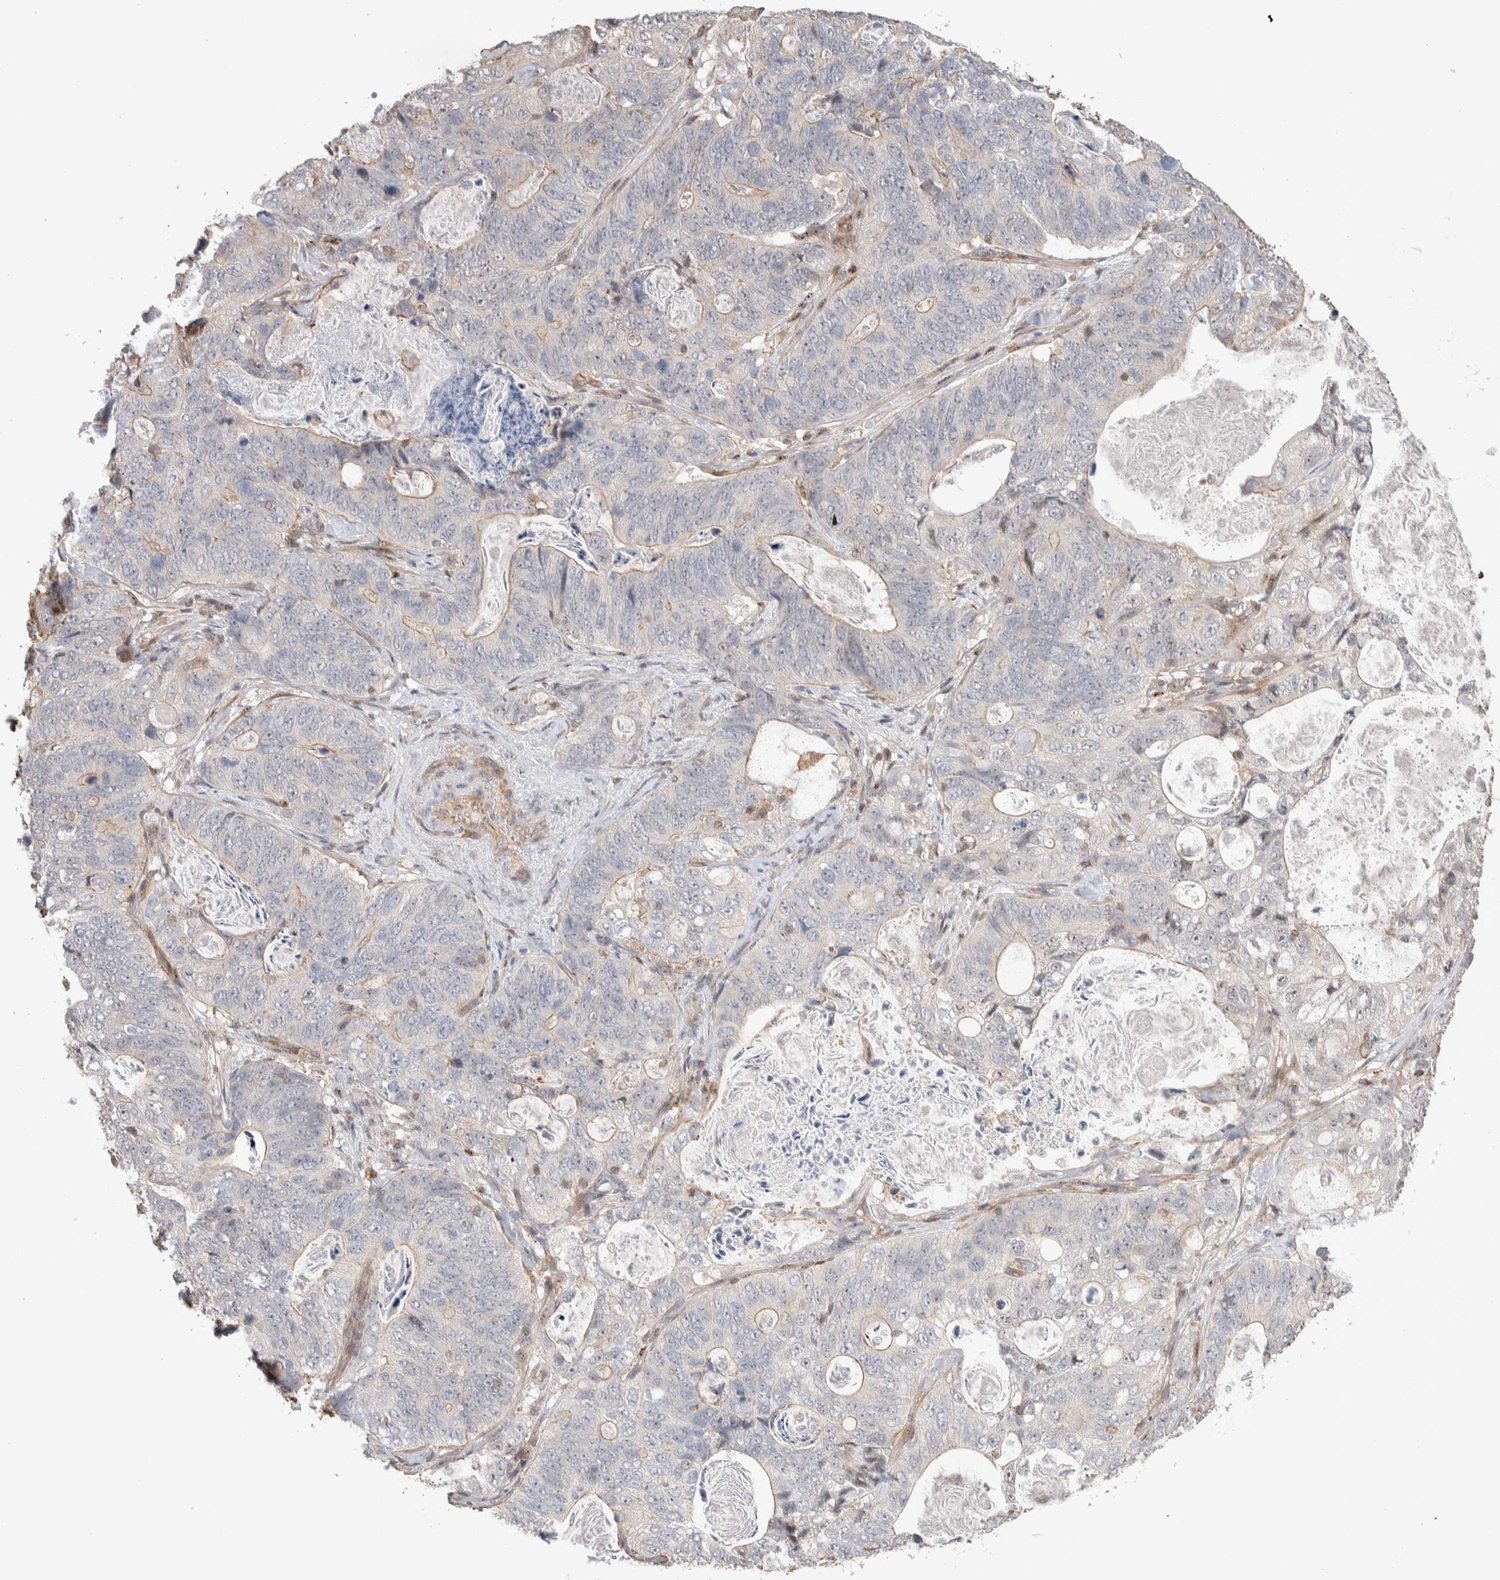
{"staining": {"intensity": "weak", "quantity": "<25%", "location": "cytoplasmic/membranous"}, "tissue": "stomach cancer", "cell_type": "Tumor cells", "image_type": "cancer", "snomed": [{"axis": "morphology", "description": "Normal tissue, NOS"}, {"axis": "morphology", "description": "Adenocarcinoma, NOS"}, {"axis": "topography", "description": "Stomach"}], "caption": "High magnification brightfield microscopy of stomach cancer stained with DAB (3,3'-diaminobenzidine) (brown) and counterstained with hematoxylin (blue): tumor cells show no significant expression.", "gene": "ZNF704", "patient": {"sex": "female", "age": 89}}